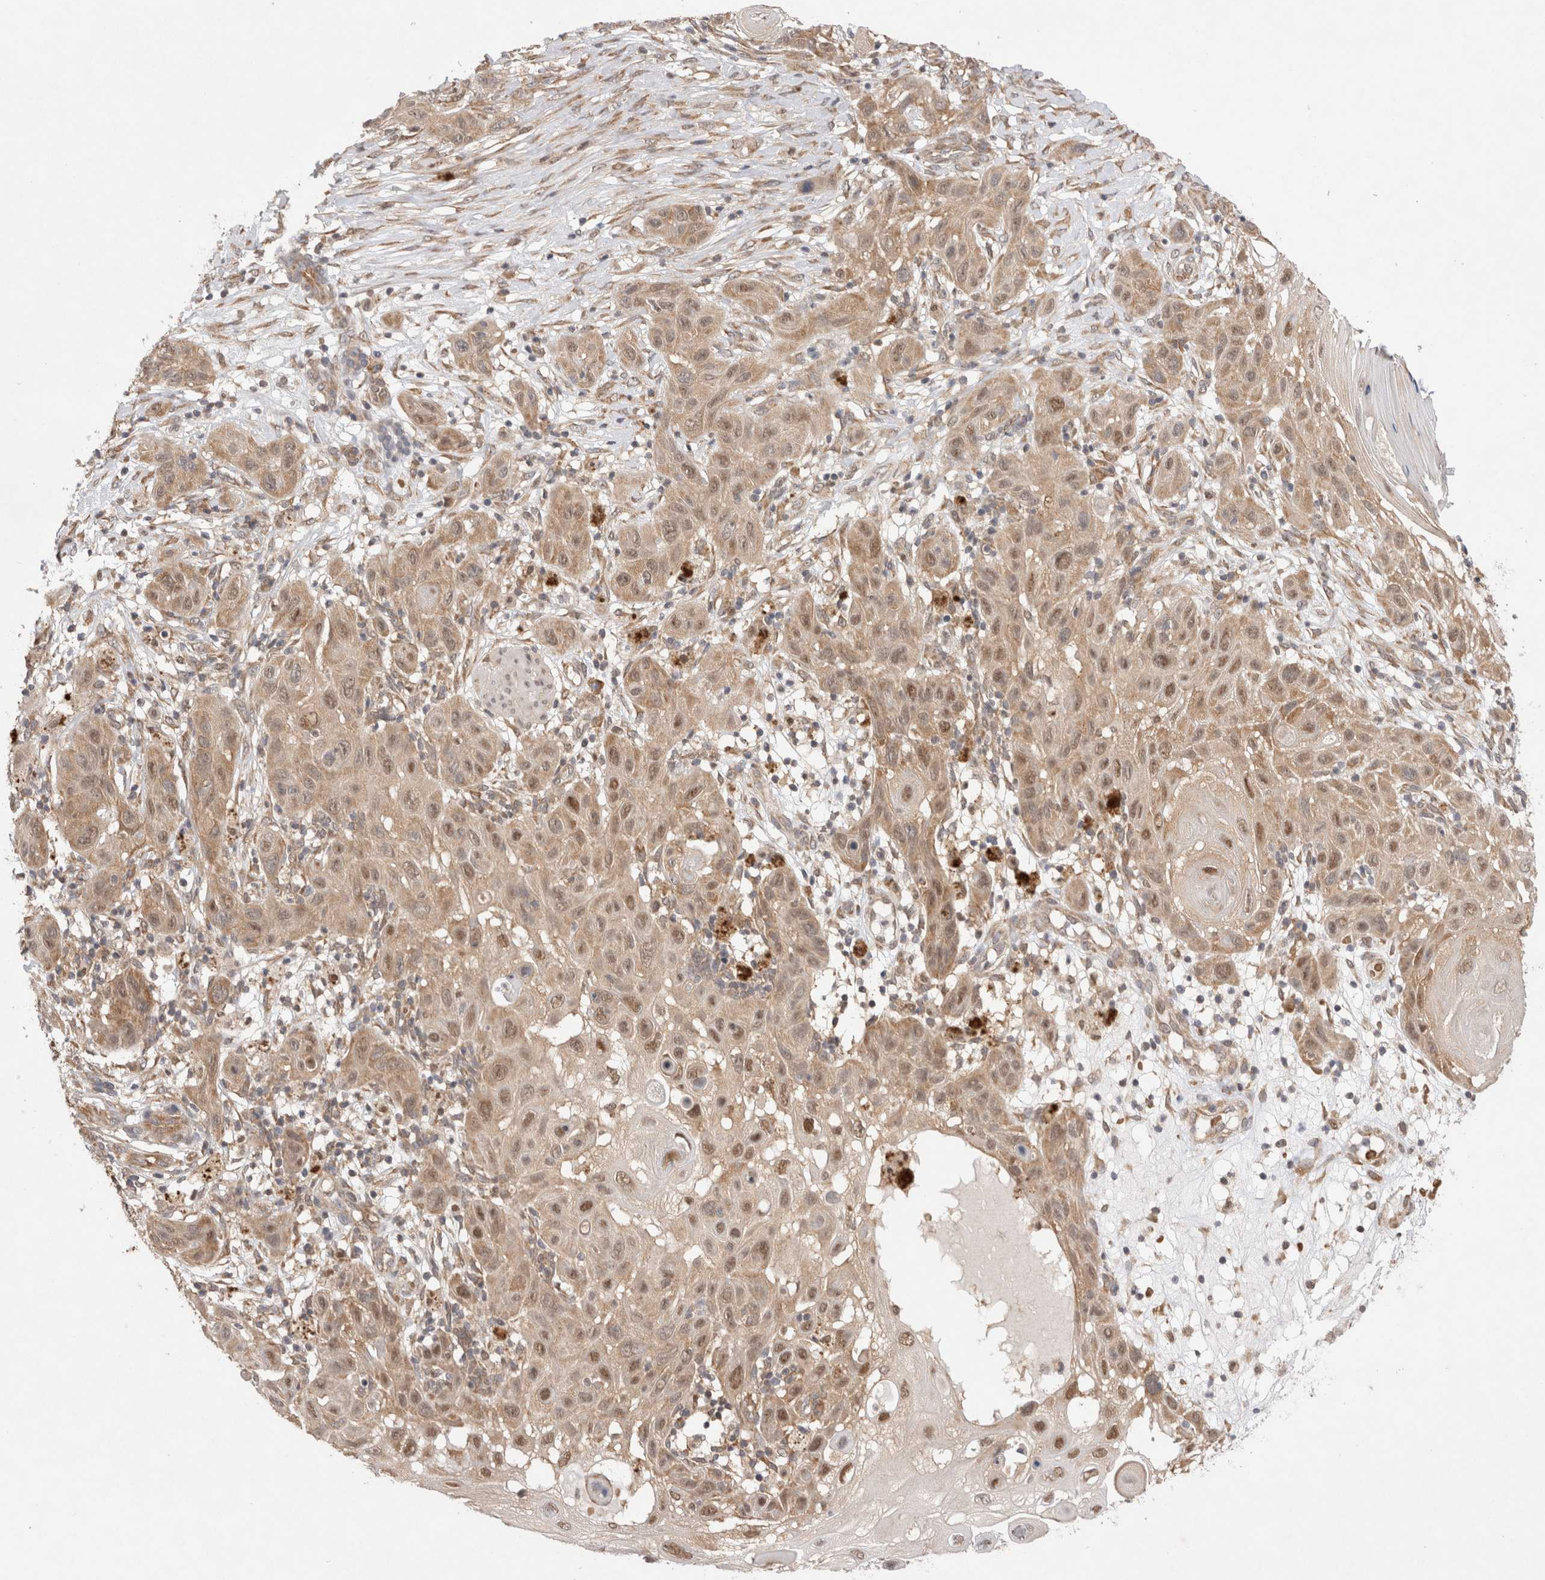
{"staining": {"intensity": "moderate", "quantity": ">75%", "location": "cytoplasmic/membranous,nuclear"}, "tissue": "skin cancer", "cell_type": "Tumor cells", "image_type": "cancer", "snomed": [{"axis": "morphology", "description": "Squamous cell carcinoma, NOS"}, {"axis": "topography", "description": "Skin"}], "caption": "Protein expression analysis of skin cancer exhibits moderate cytoplasmic/membranous and nuclear expression in about >75% of tumor cells.", "gene": "EIF3E", "patient": {"sex": "female", "age": 96}}